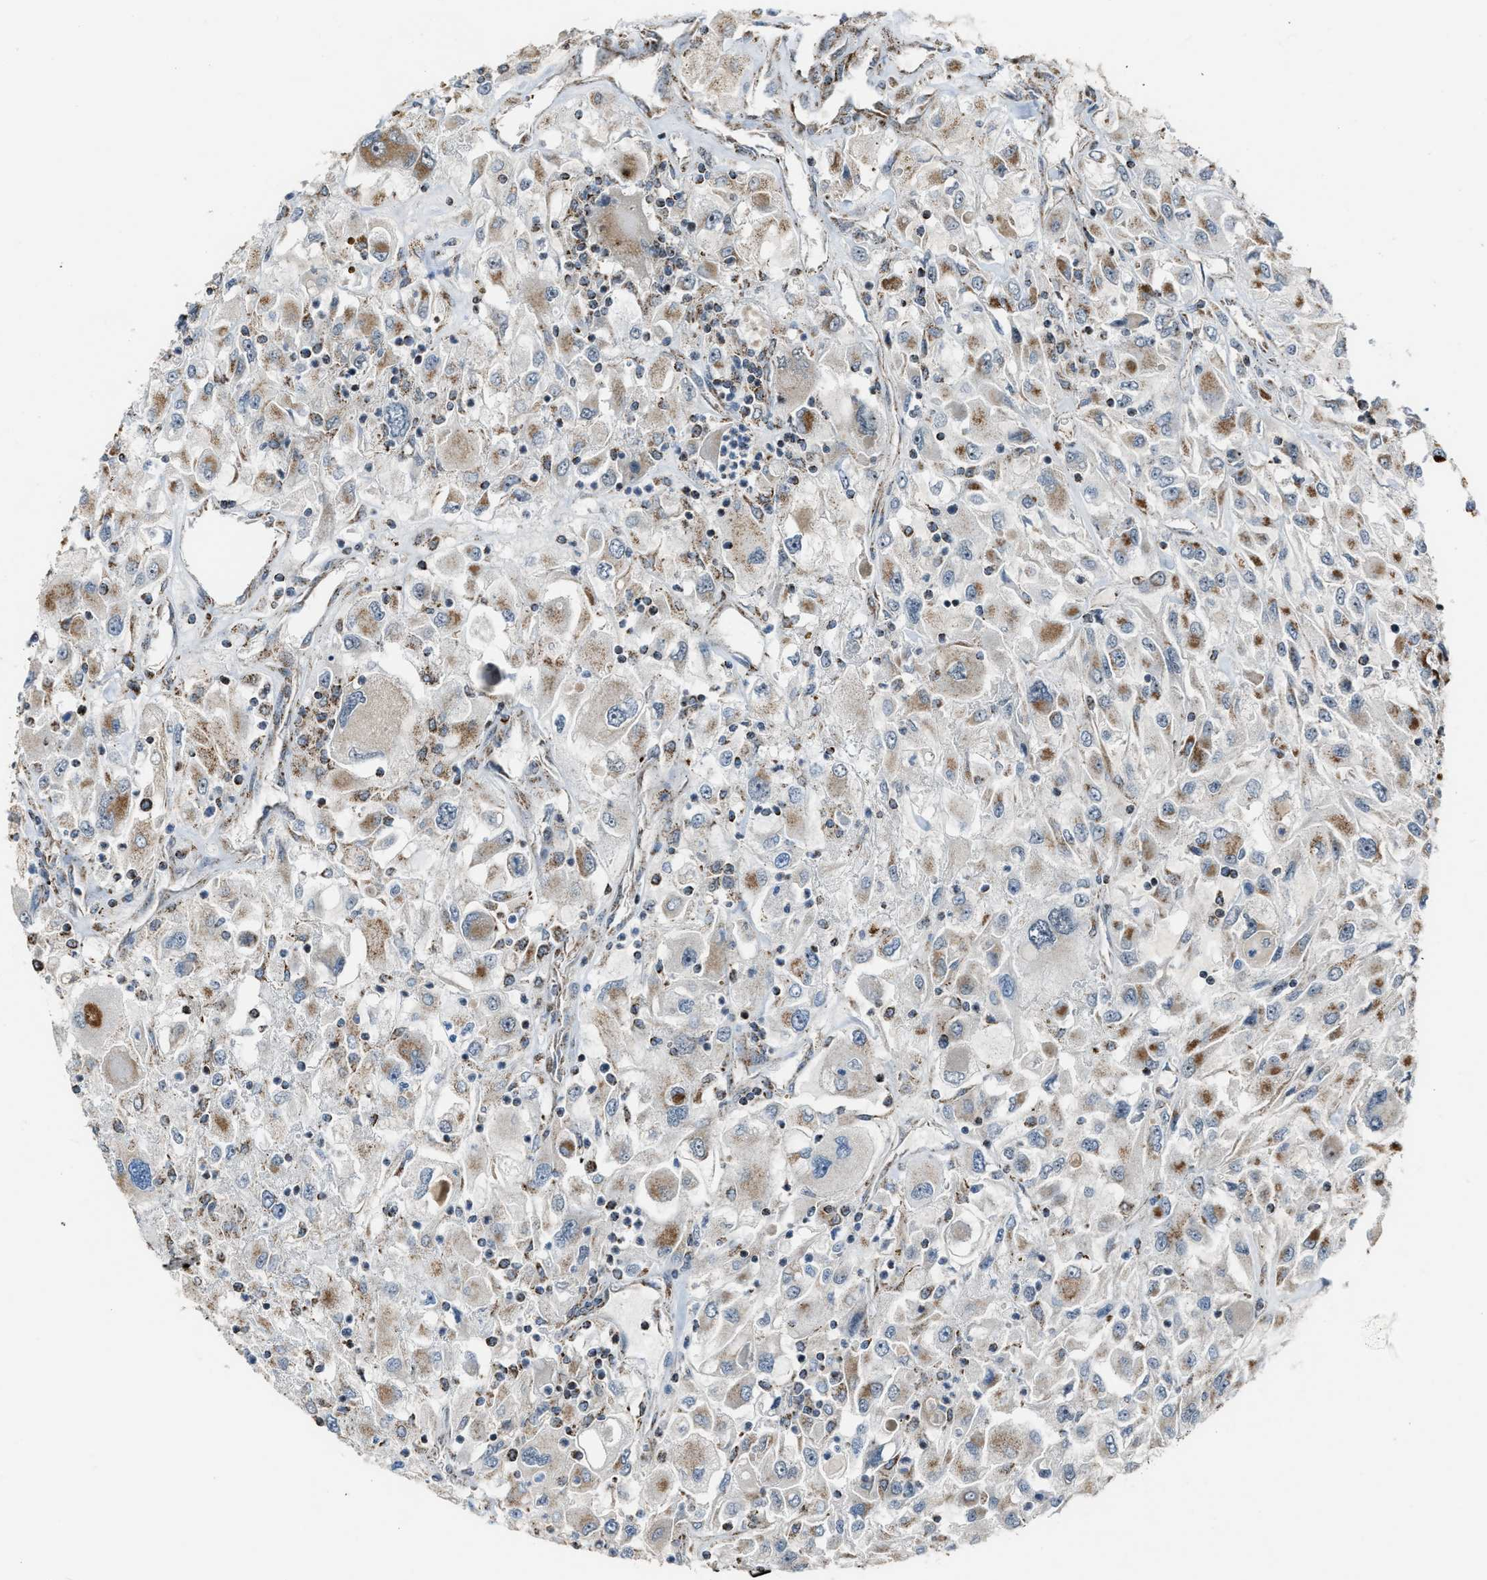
{"staining": {"intensity": "moderate", "quantity": "25%-75%", "location": "cytoplasmic/membranous"}, "tissue": "renal cancer", "cell_type": "Tumor cells", "image_type": "cancer", "snomed": [{"axis": "morphology", "description": "Adenocarcinoma, NOS"}, {"axis": "topography", "description": "Kidney"}], "caption": "This is a micrograph of immunohistochemistry (IHC) staining of renal adenocarcinoma, which shows moderate expression in the cytoplasmic/membranous of tumor cells.", "gene": "CHN2", "patient": {"sex": "female", "age": 52}}